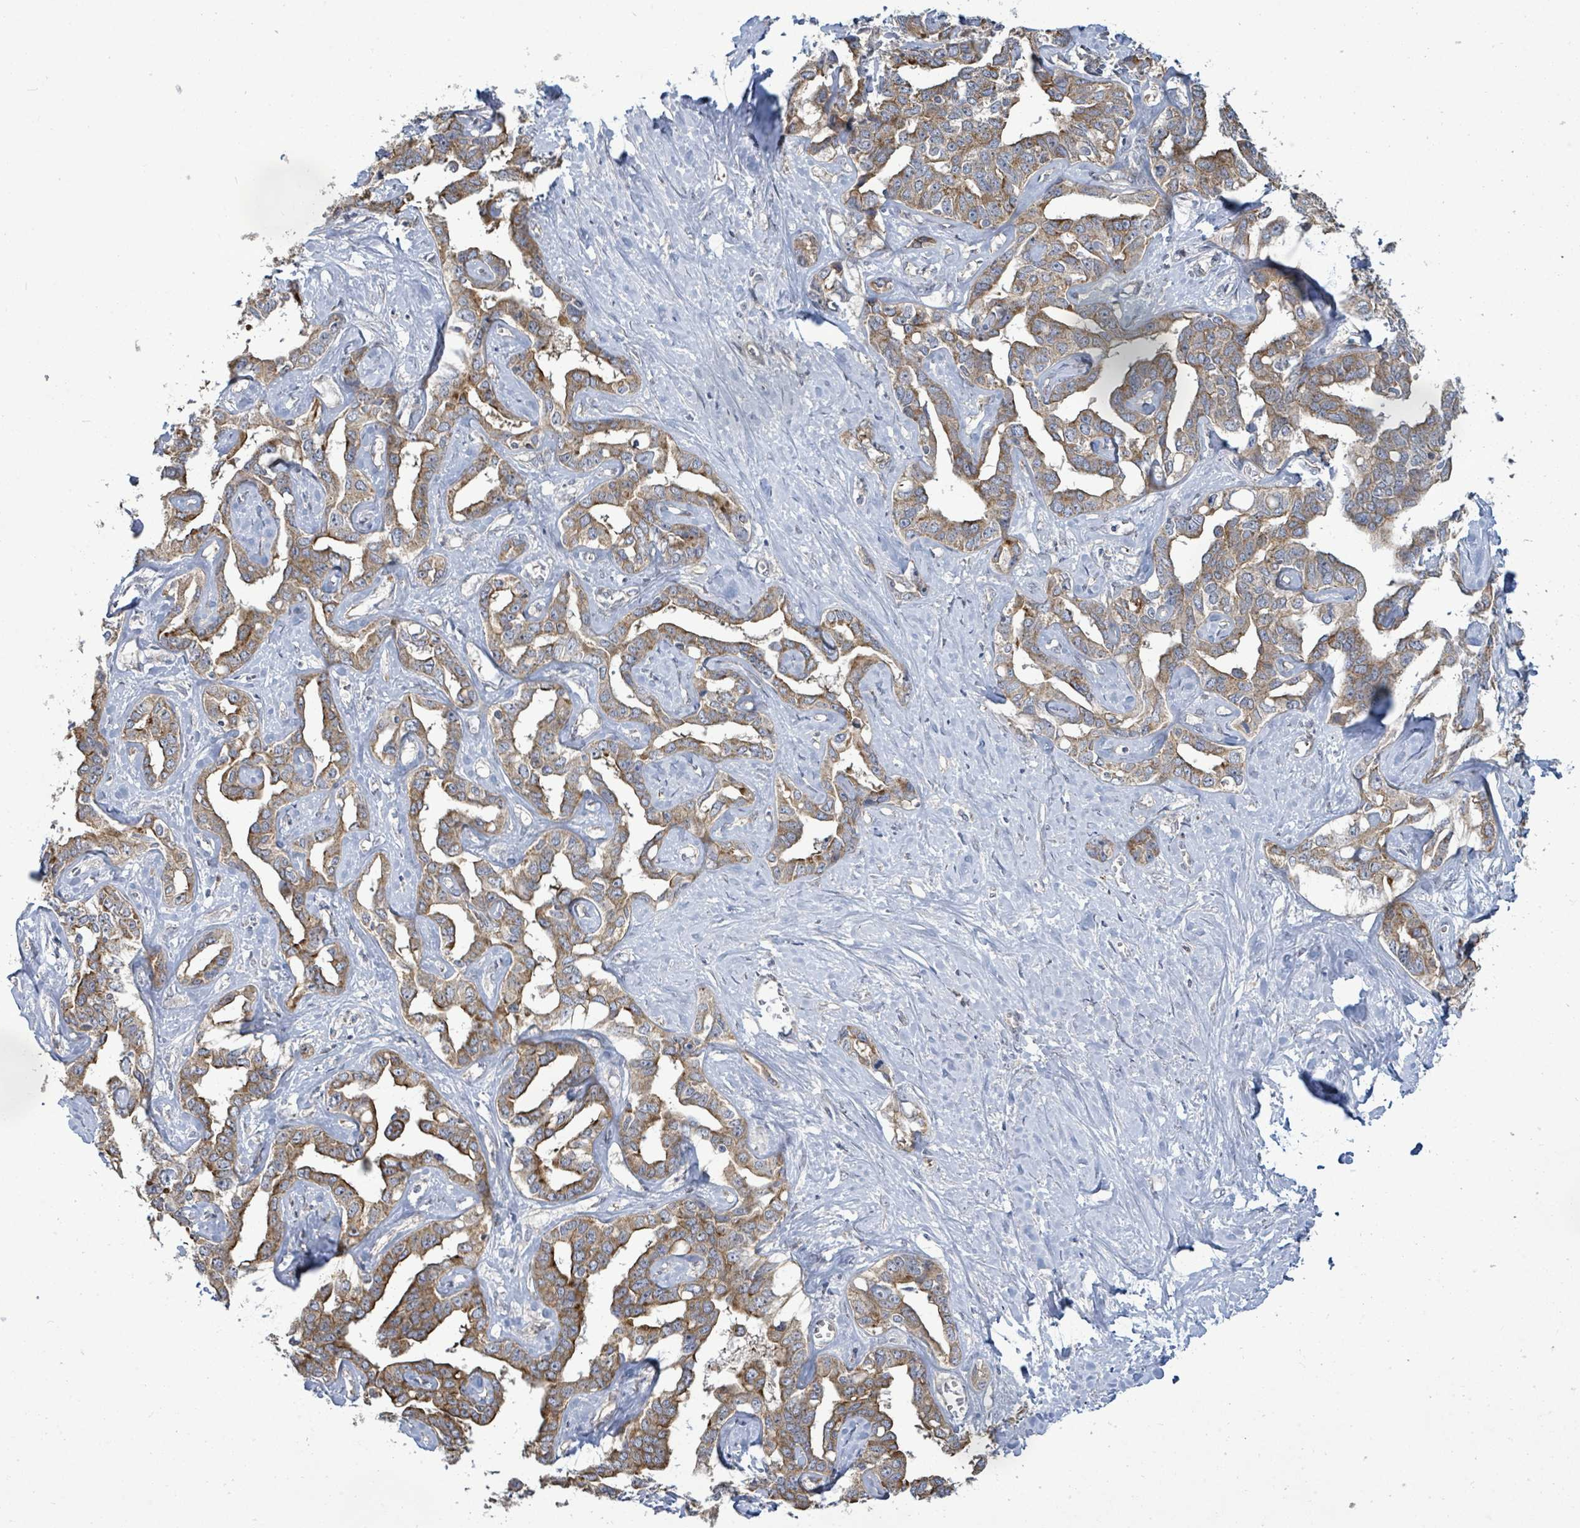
{"staining": {"intensity": "moderate", "quantity": ">75%", "location": "cytoplasmic/membranous"}, "tissue": "liver cancer", "cell_type": "Tumor cells", "image_type": "cancer", "snomed": [{"axis": "morphology", "description": "Cholangiocarcinoma"}, {"axis": "topography", "description": "Liver"}], "caption": "Liver cholangiocarcinoma stained with DAB (3,3'-diaminobenzidine) immunohistochemistry shows medium levels of moderate cytoplasmic/membranous expression in approximately >75% of tumor cells. (Stains: DAB in brown, nuclei in blue, Microscopy: brightfield microscopy at high magnification).", "gene": "KBTBD11", "patient": {"sex": "male", "age": 59}}